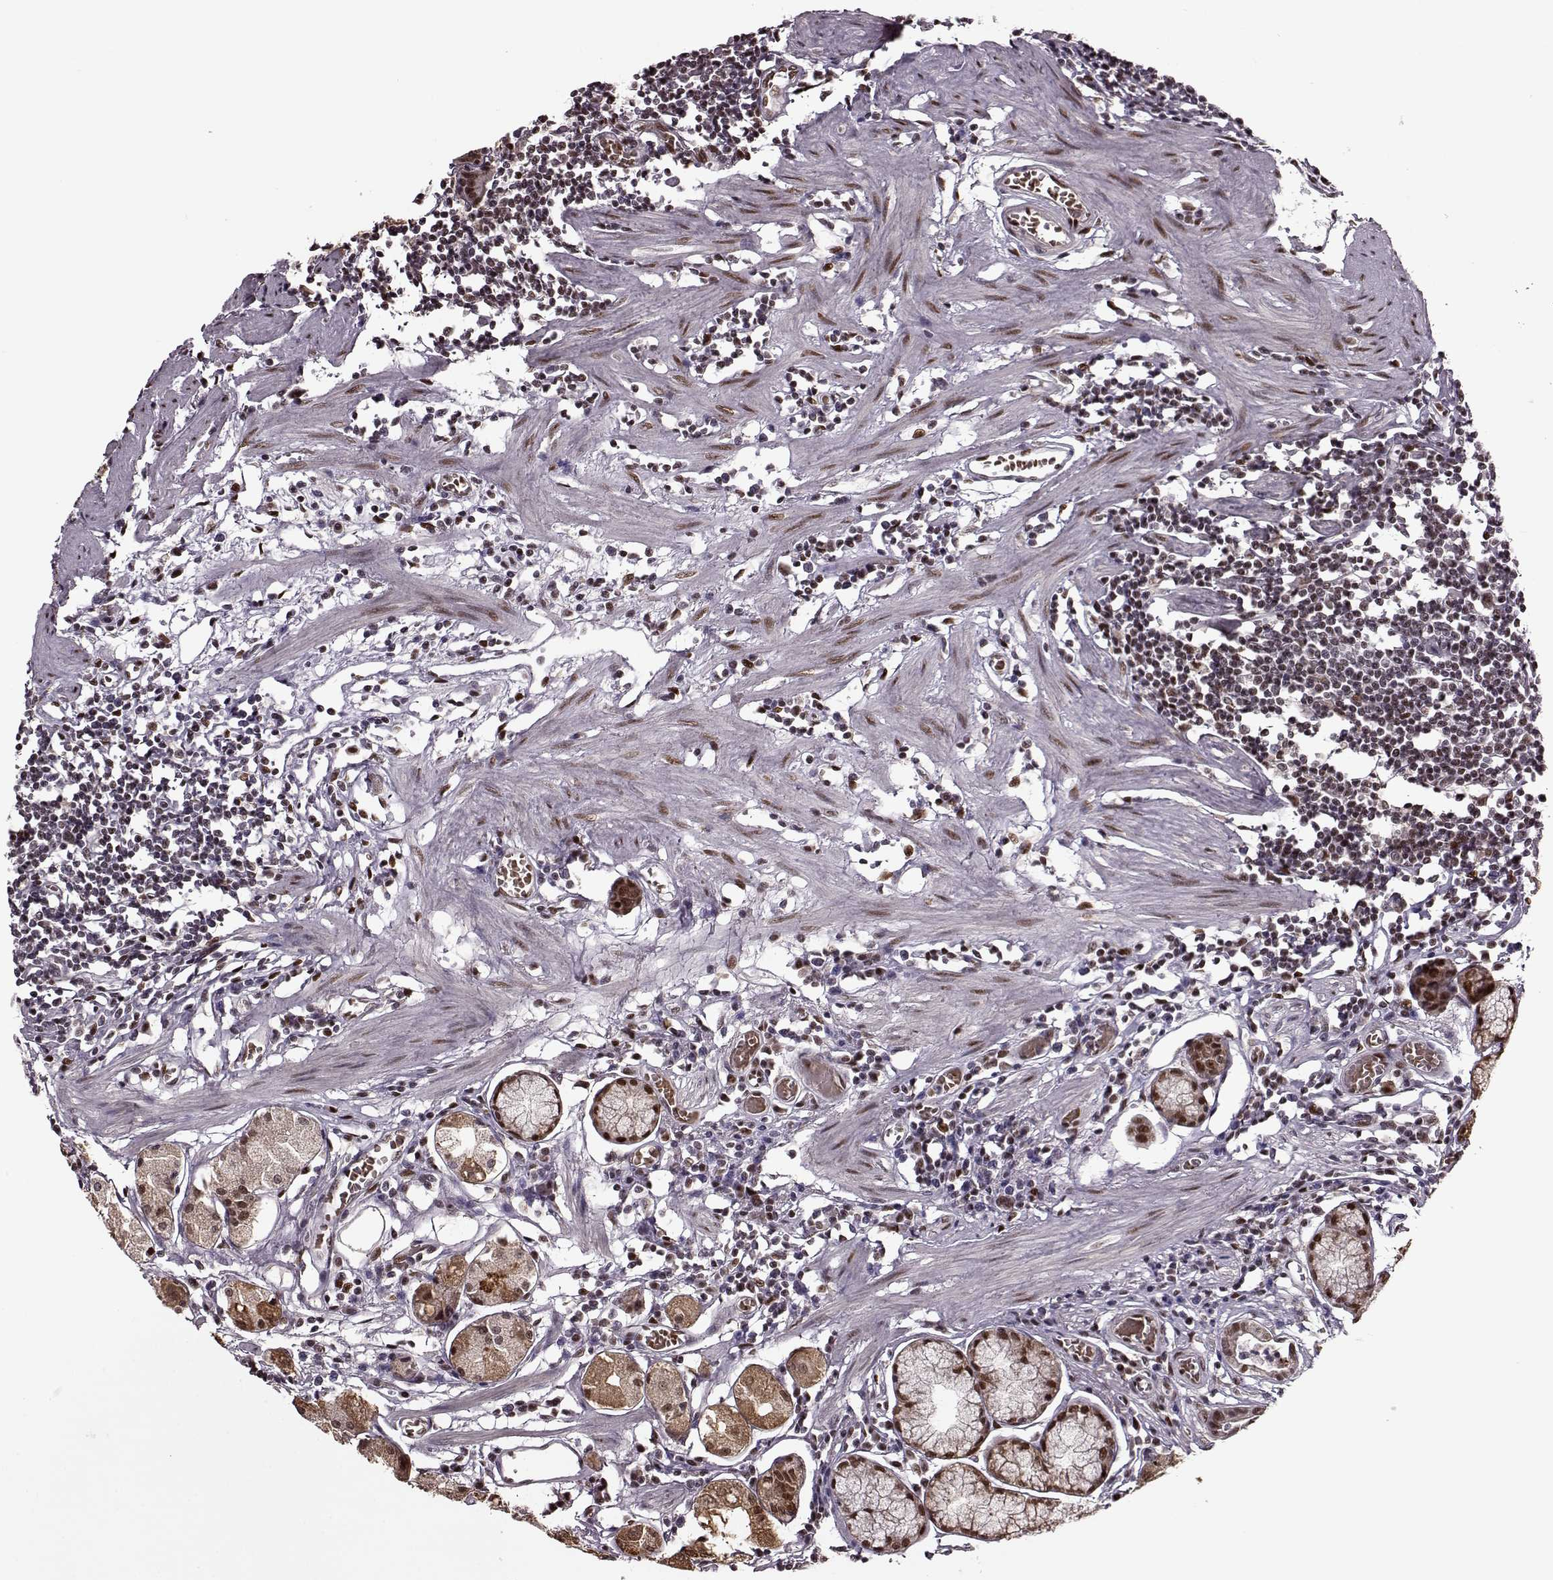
{"staining": {"intensity": "moderate", "quantity": ">75%", "location": "nuclear"}, "tissue": "stomach", "cell_type": "Glandular cells", "image_type": "normal", "snomed": [{"axis": "morphology", "description": "Normal tissue, NOS"}, {"axis": "topography", "description": "Stomach"}], "caption": "Stomach was stained to show a protein in brown. There is medium levels of moderate nuclear positivity in about >75% of glandular cells.", "gene": "FTO", "patient": {"sex": "male", "age": 55}}